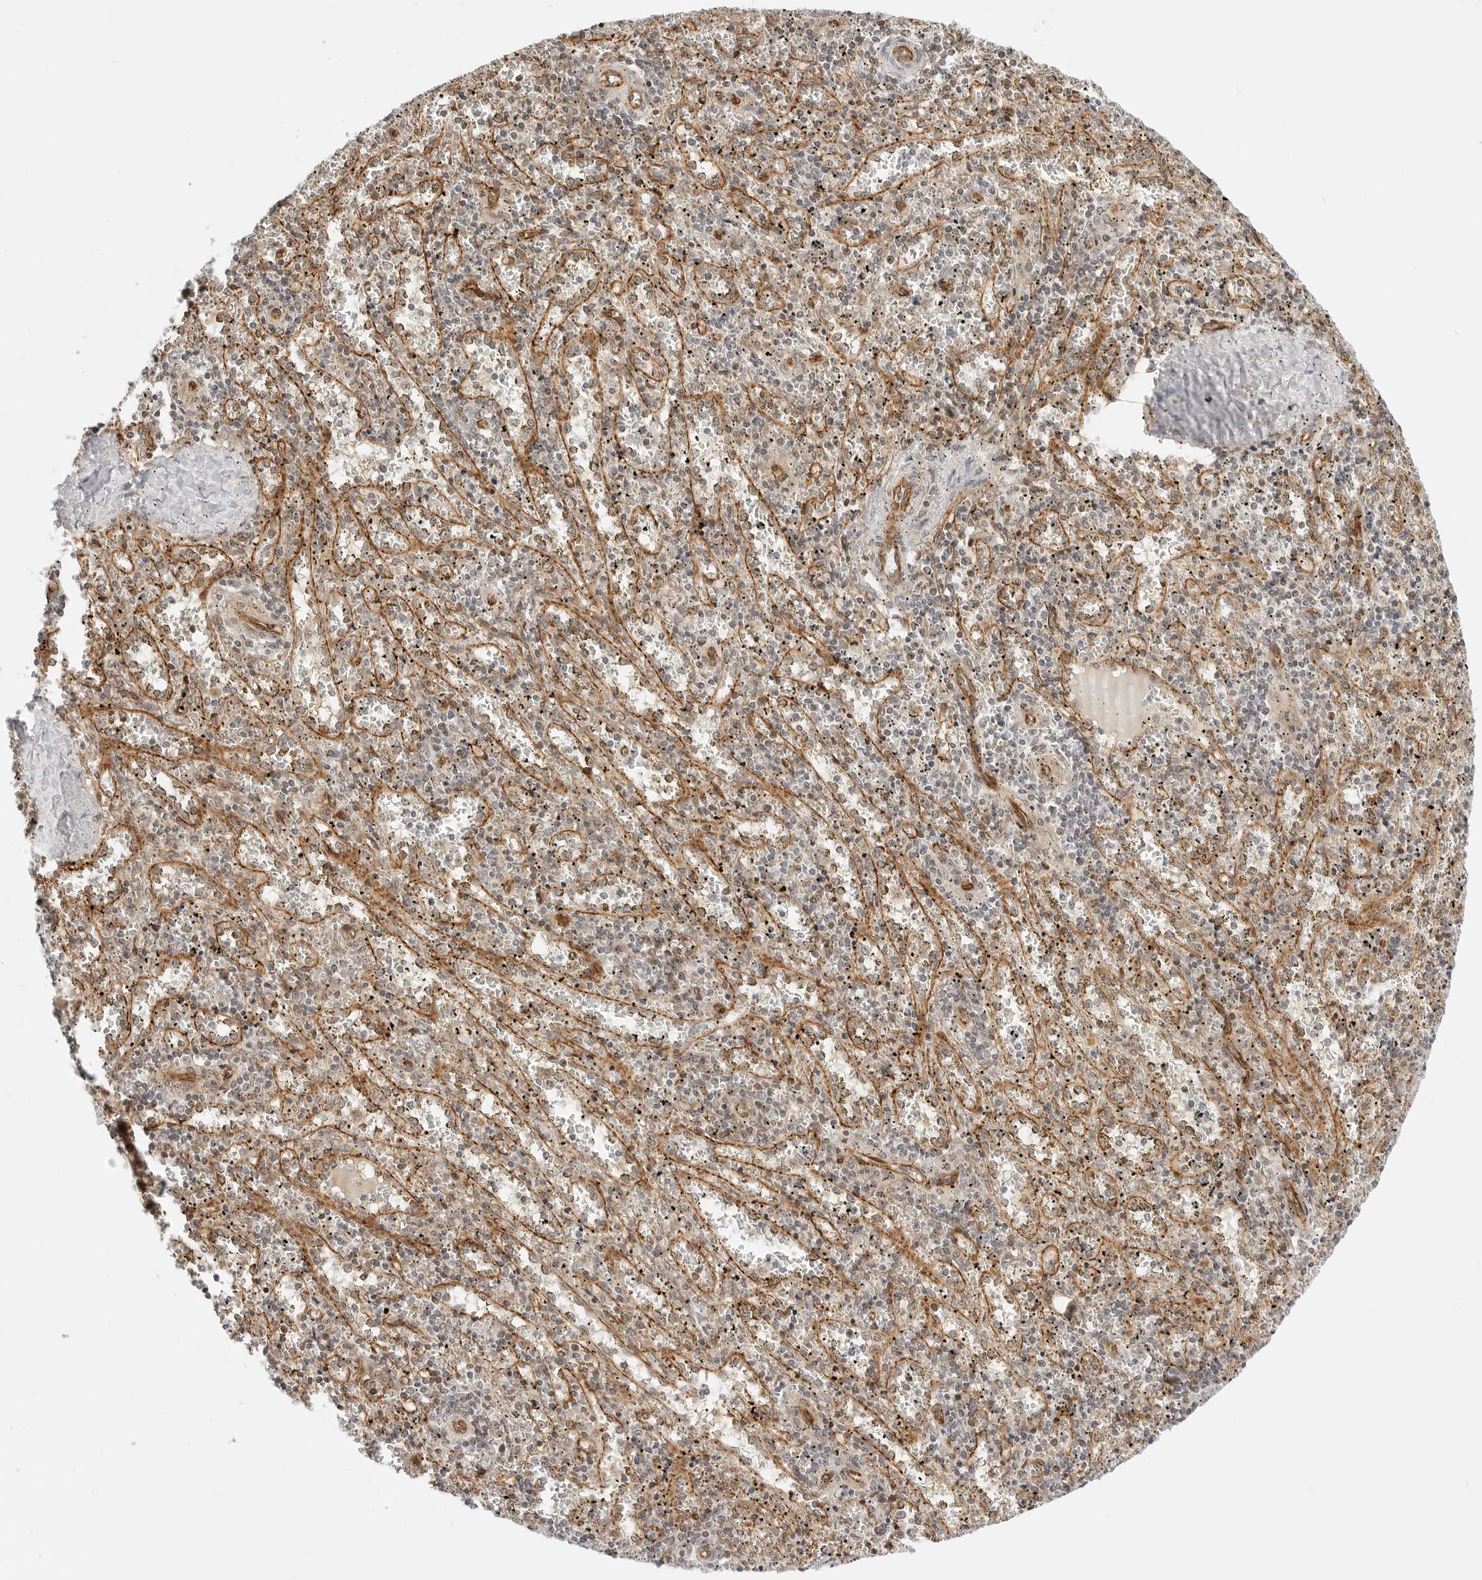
{"staining": {"intensity": "weak", "quantity": "<25%", "location": "nuclear"}, "tissue": "spleen", "cell_type": "Cells in red pulp", "image_type": "normal", "snomed": [{"axis": "morphology", "description": "Normal tissue, NOS"}, {"axis": "topography", "description": "Spleen"}], "caption": "DAB immunohistochemical staining of unremarkable spleen exhibits no significant expression in cells in red pulp. (Stains: DAB immunohistochemistry (IHC) with hematoxylin counter stain, Microscopy: brightfield microscopy at high magnification).", "gene": "ZNF613", "patient": {"sex": "male", "age": 11}}